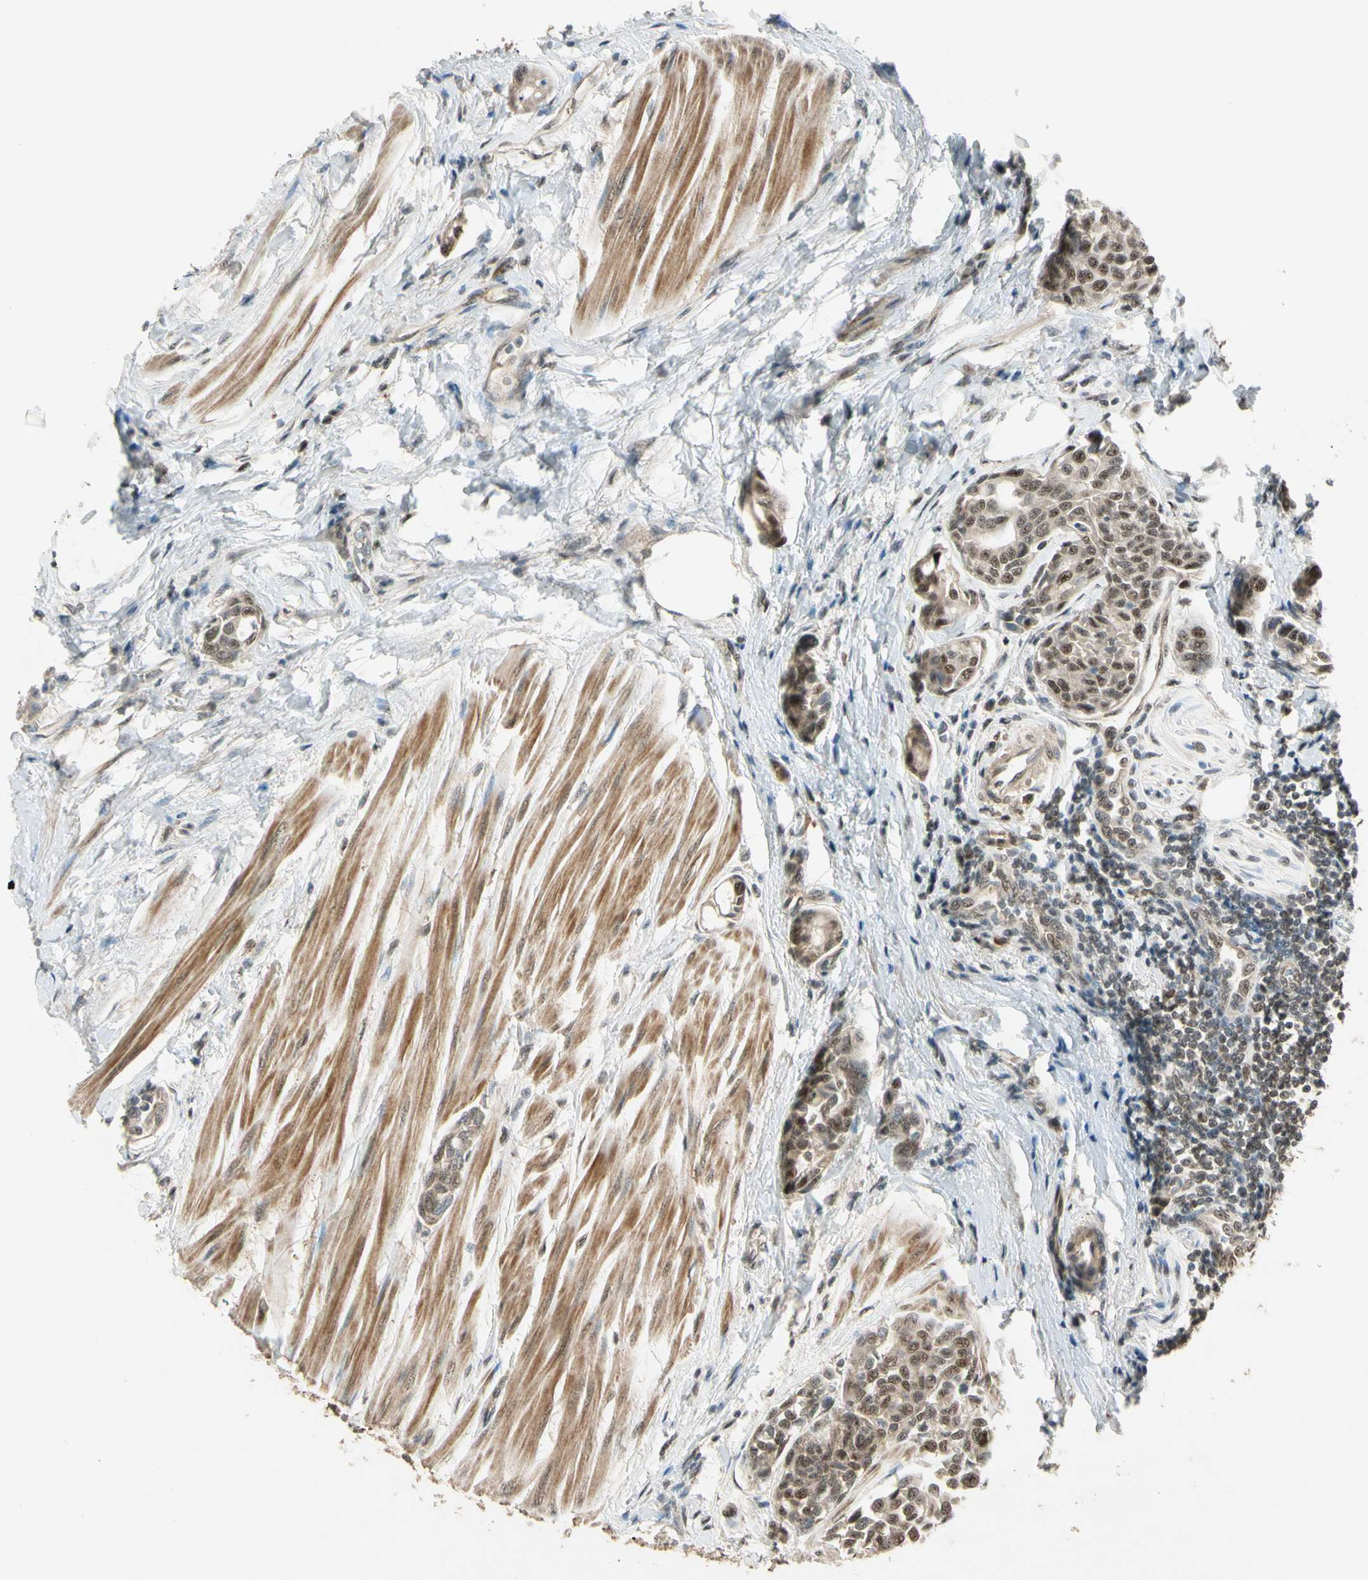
{"staining": {"intensity": "moderate", "quantity": ">75%", "location": "cytoplasmic/membranous,nuclear"}, "tissue": "urothelial cancer", "cell_type": "Tumor cells", "image_type": "cancer", "snomed": [{"axis": "morphology", "description": "Urothelial carcinoma, High grade"}, {"axis": "topography", "description": "Urinary bladder"}], "caption": "Brown immunohistochemical staining in human urothelial carcinoma (high-grade) shows moderate cytoplasmic/membranous and nuclear positivity in approximately >75% of tumor cells.", "gene": "MCPH1", "patient": {"sex": "male", "age": 78}}